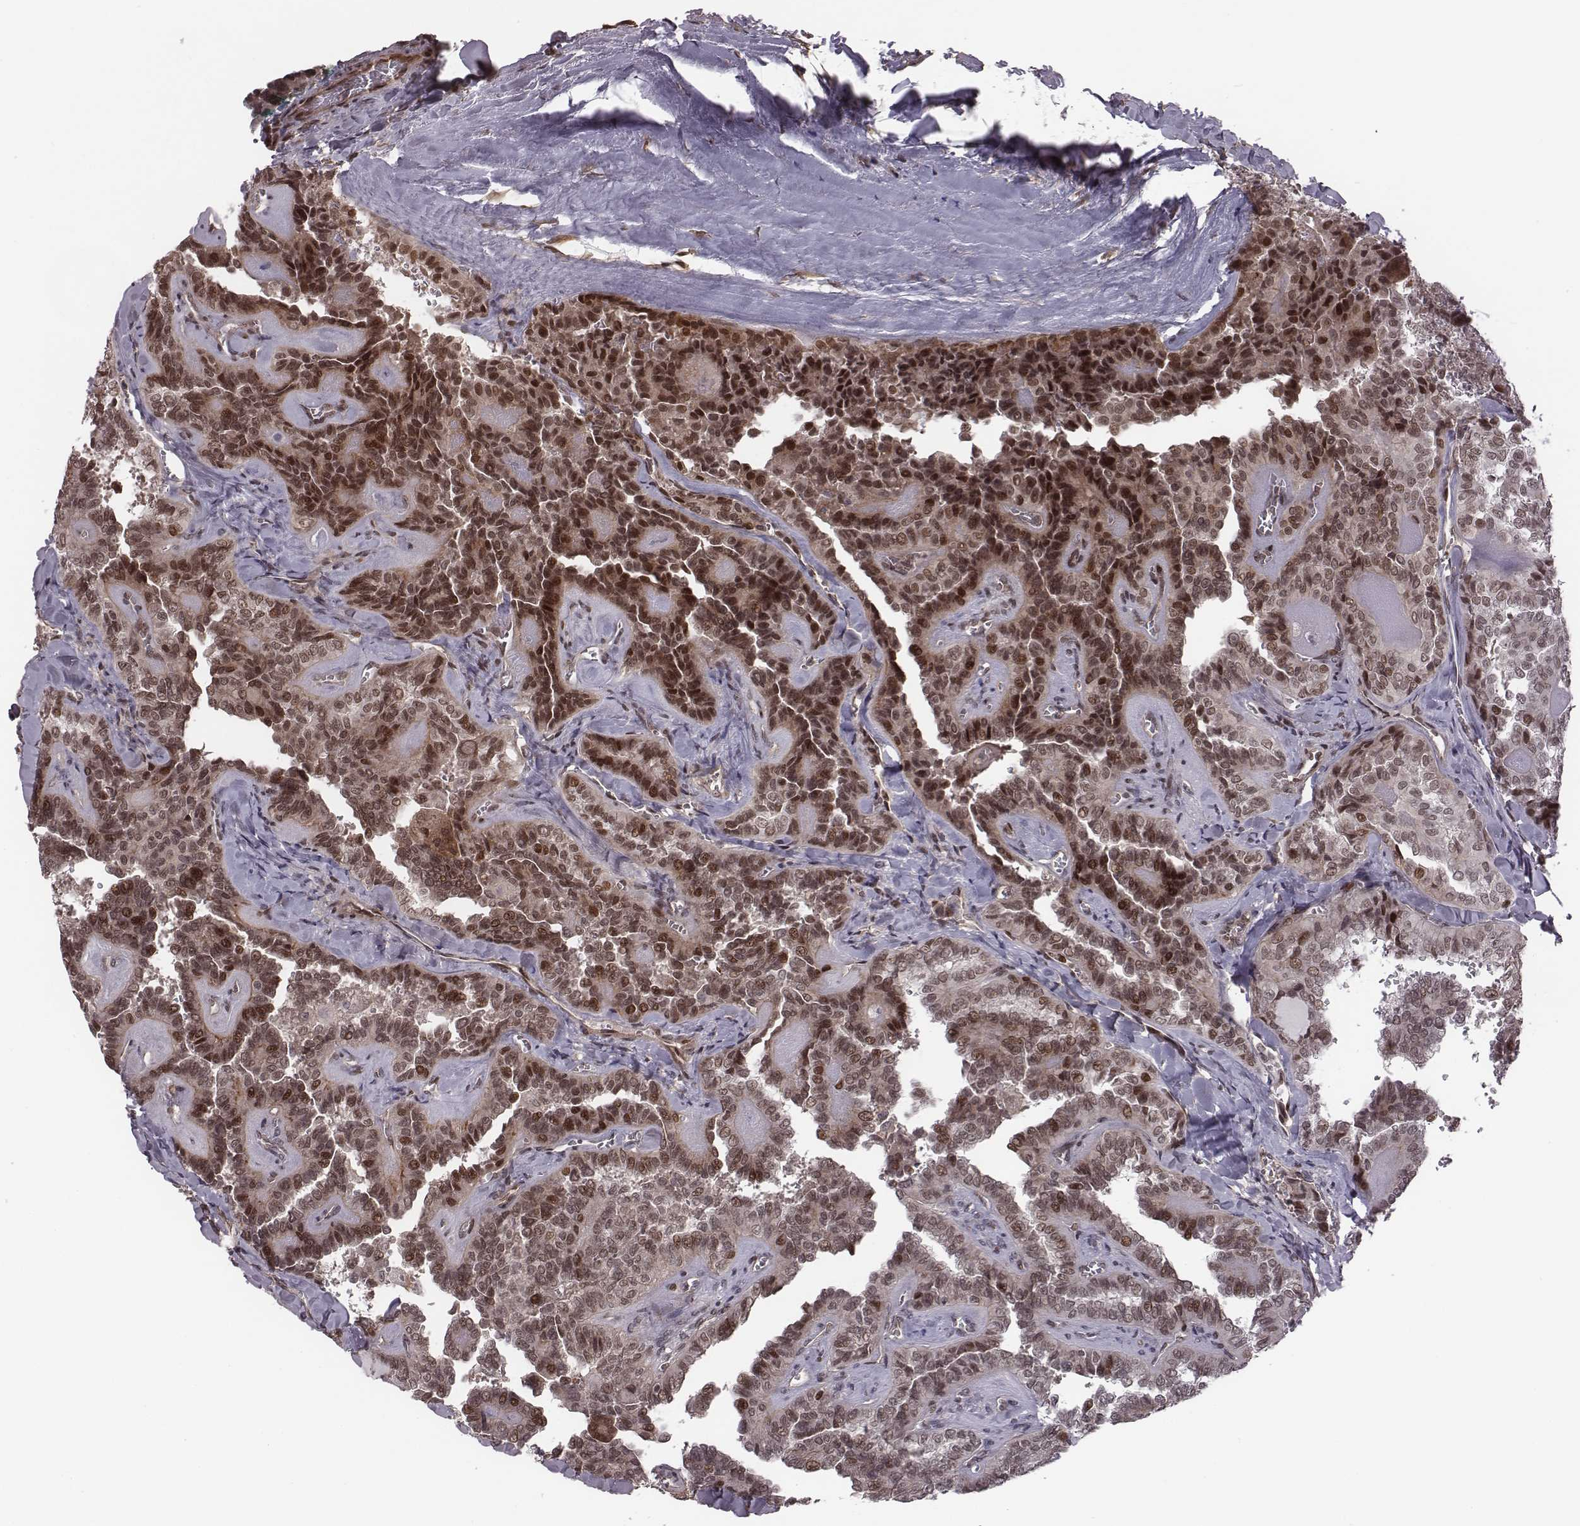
{"staining": {"intensity": "weak", "quantity": ">75%", "location": "nuclear"}, "tissue": "thyroid cancer", "cell_type": "Tumor cells", "image_type": "cancer", "snomed": [{"axis": "morphology", "description": "Papillary adenocarcinoma, NOS"}, {"axis": "topography", "description": "Thyroid gland"}], "caption": "Thyroid cancer (papillary adenocarcinoma) was stained to show a protein in brown. There is low levels of weak nuclear positivity in about >75% of tumor cells.", "gene": "RPL3", "patient": {"sex": "female", "age": 41}}